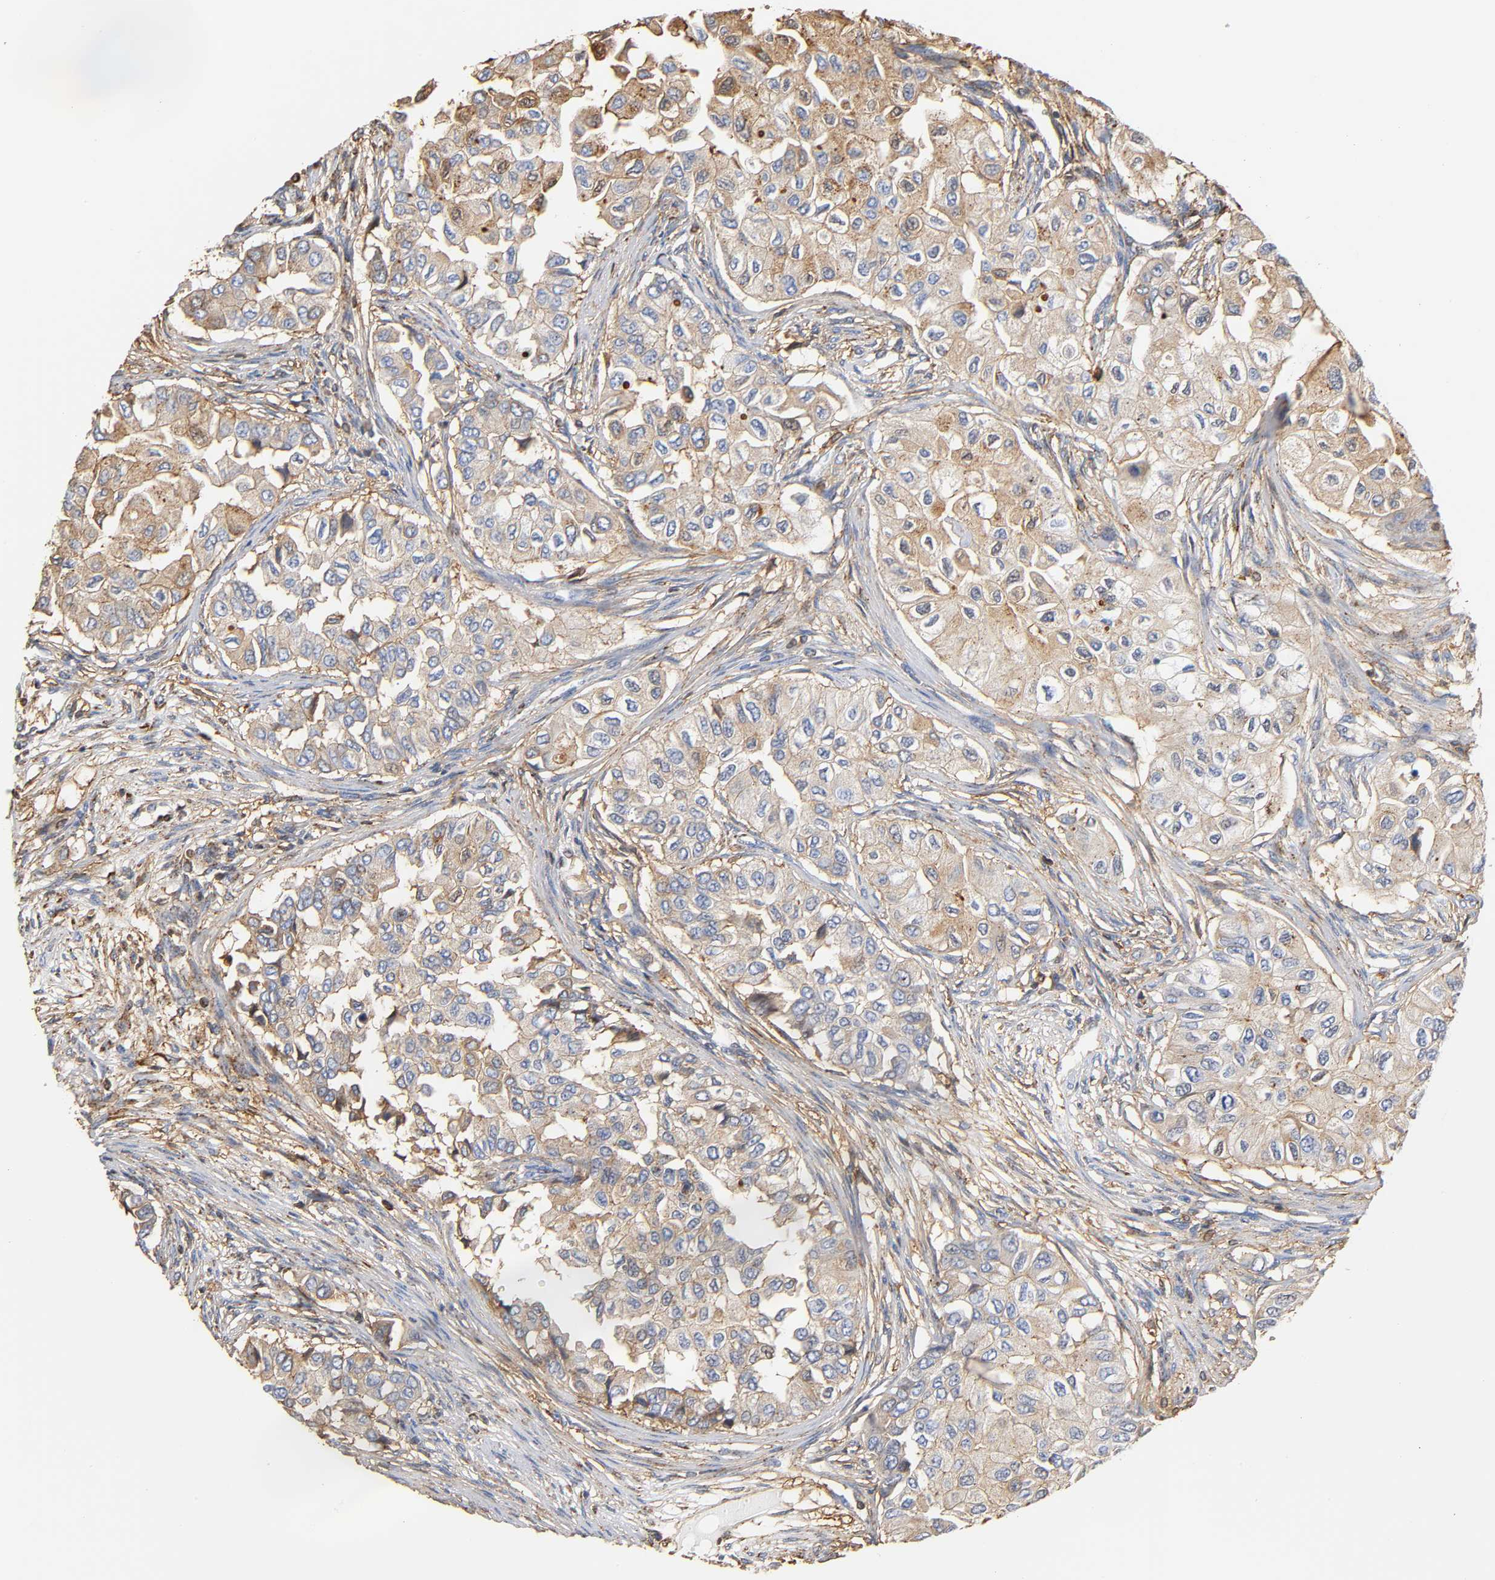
{"staining": {"intensity": "weak", "quantity": ">75%", "location": "cytoplasmic/membranous"}, "tissue": "breast cancer", "cell_type": "Tumor cells", "image_type": "cancer", "snomed": [{"axis": "morphology", "description": "Normal tissue, NOS"}, {"axis": "morphology", "description": "Duct carcinoma"}, {"axis": "topography", "description": "Breast"}], "caption": "Immunohistochemical staining of invasive ductal carcinoma (breast) shows low levels of weak cytoplasmic/membranous positivity in approximately >75% of tumor cells.", "gene": "ANXA11", "patient": {"sex": "female", "age": 49}}